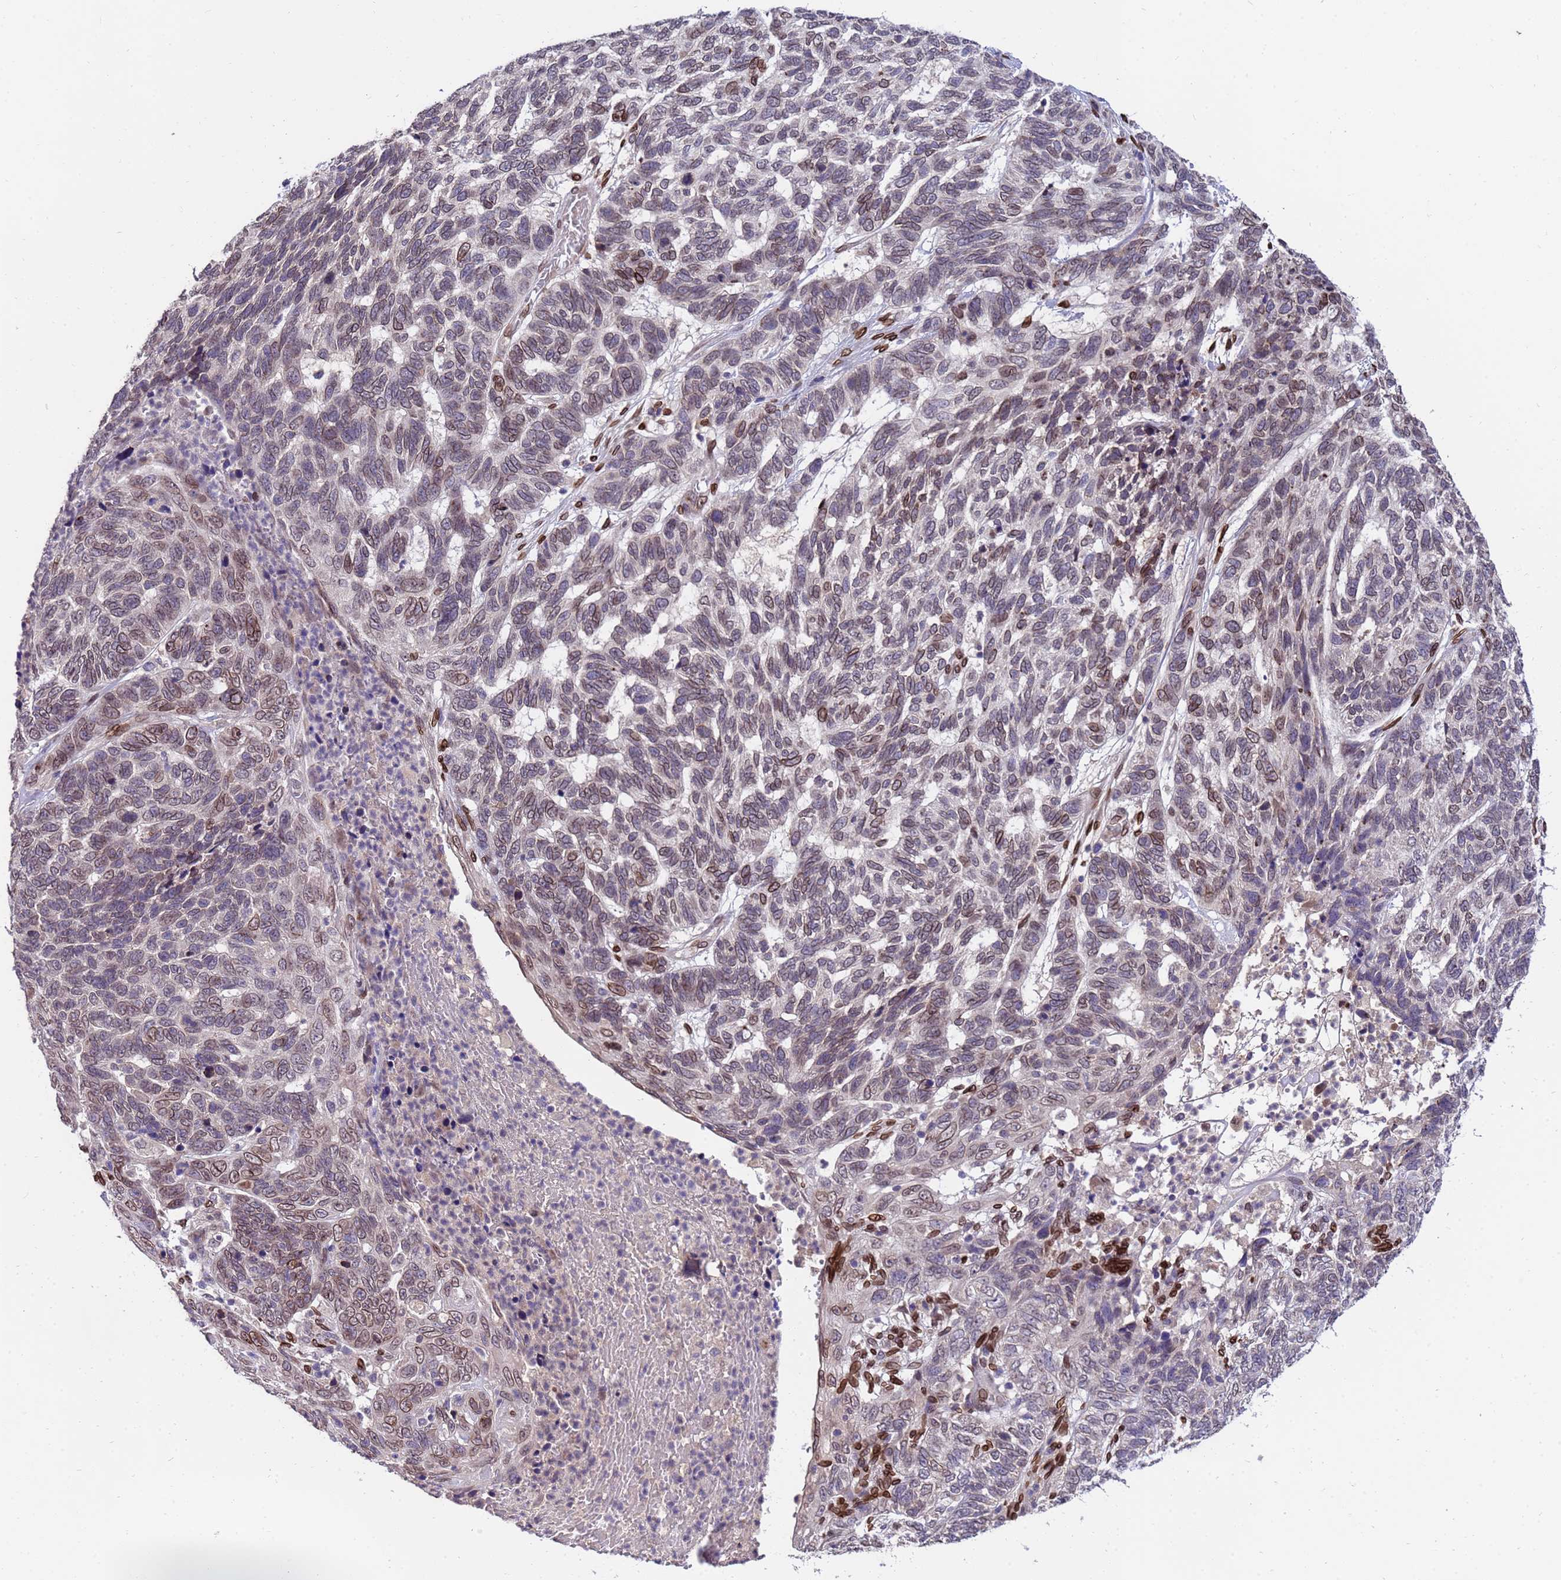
{"staining": {"intensity": "weak", "quantity": "<25%", "location": "cytoplasmic/membranous,nuclear"}, "tissue": "skin cancer", "cell_type": "Tumor cells", "image_type": "cancer", "snomed": [{"axis": "morphology", "description": "Basal cell carcinoma"}, {"axis": "topography", "description": "Skin"}], "caption": "An image of human skin cancer (basal cell carcinoma) is negative for staining in tumor cells.", "gene": "GPR135", "patient": {"sex": "female", "age": 65}}